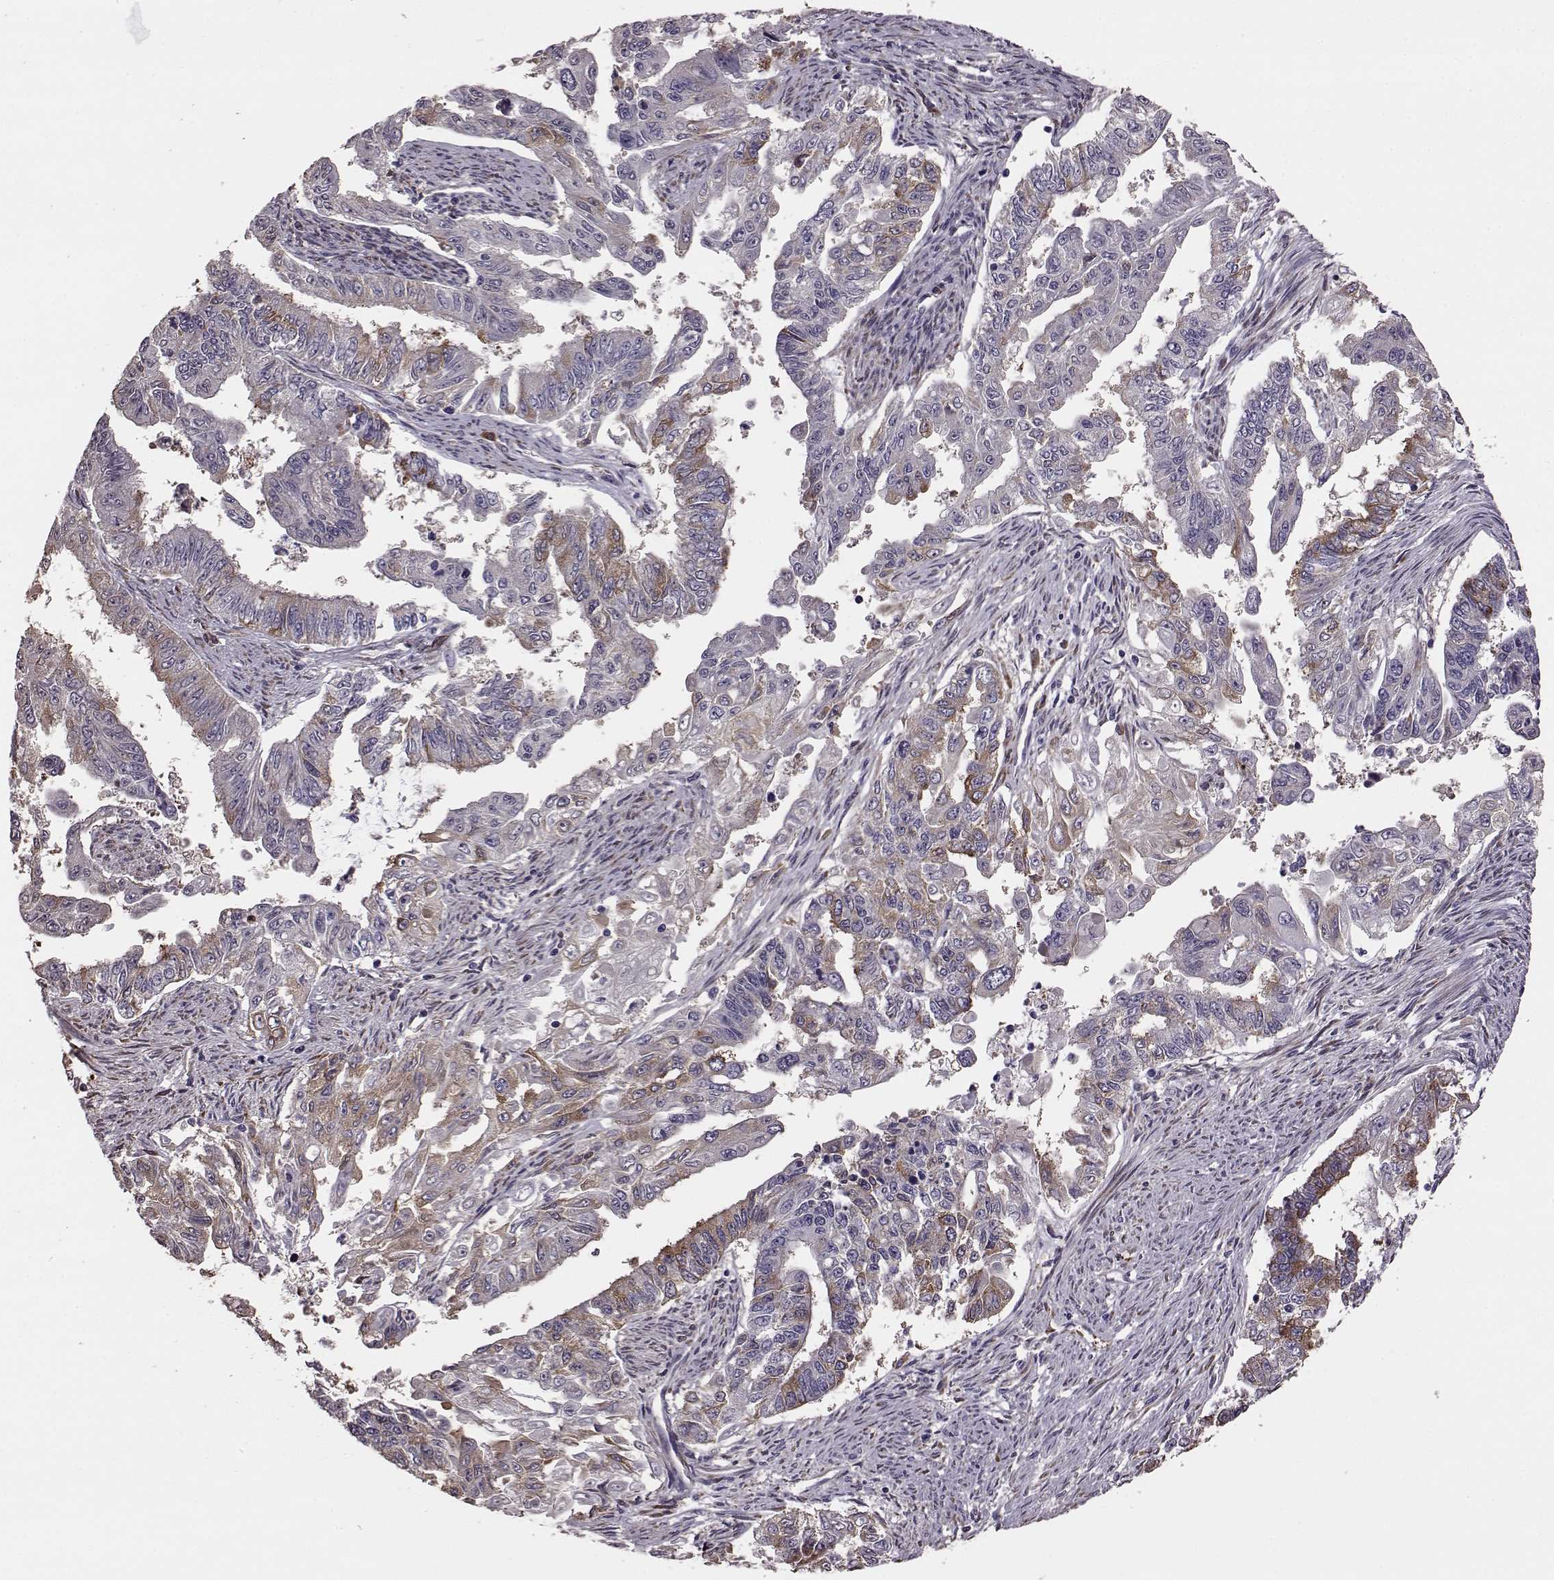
{"staining": {"intensity": "weak", "quantity": "<25%", "location": "cytoplasmic/membranous"}, "tissue": "endometrial cancer", "cell_type": "Tumor cells", "image_type": "cancer", "snomed": [{"axis": "morphology", "description": "Adenocarcinoma, NOS"}, {"axis": "topography", "description": "Uterus"}], "caption": "High magnification brightfield microscopy of endometrial adenocarcinoma stained with DAB (brown) and counterstained with hematoxylin (blue): tumor cells show no significant positivity. (Brightfield microscopy of DAB immunohistochemistry at high magnification).", "gene": "ADGRG2", "patient": {"sex": "female", "age": 59}}